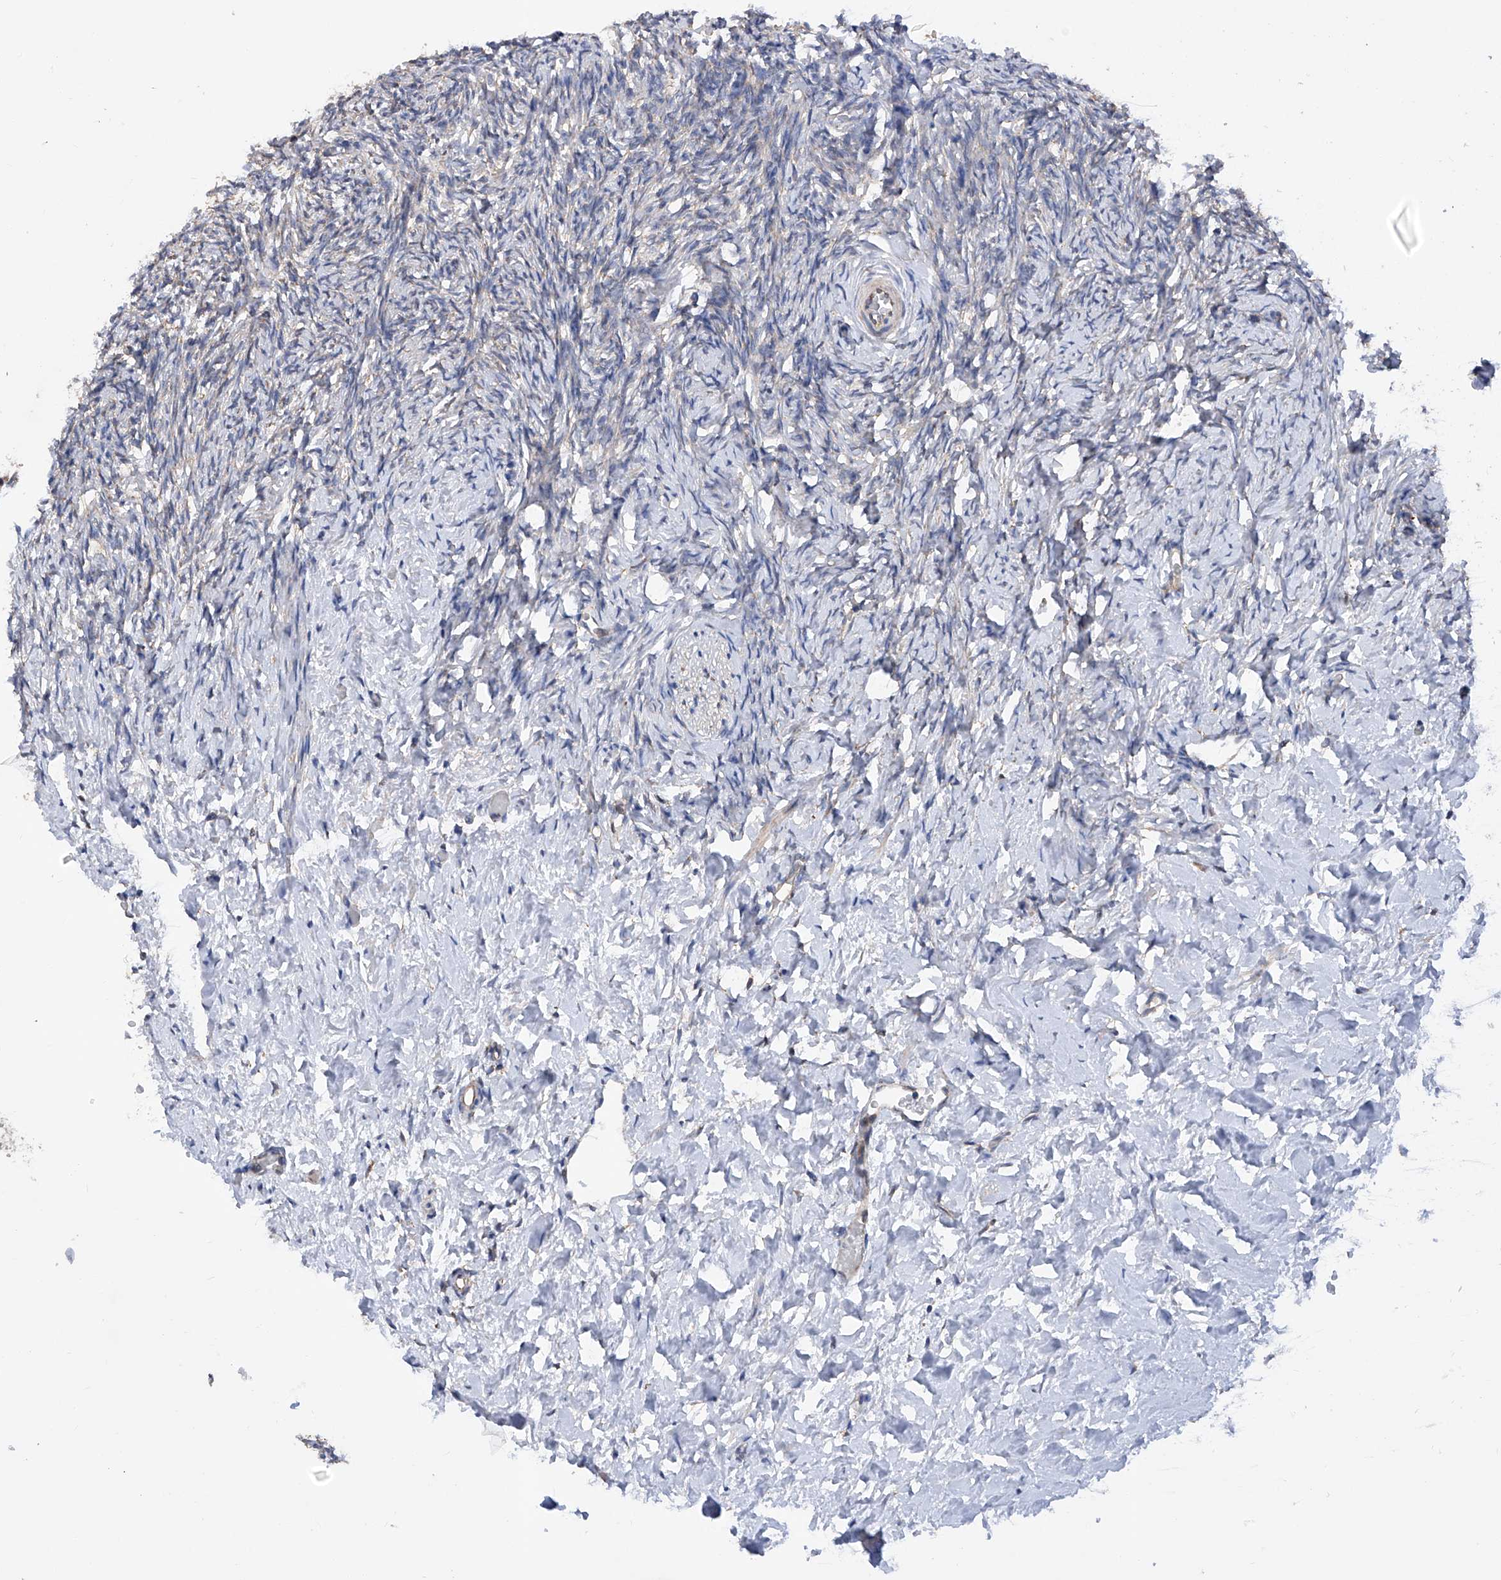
{"staining": {"intensity": "negative", "quantity": "none", "location": "none"}, "tissue": "ovary", "cell_type": "Follicle cells", "image_type": "normal", "snomed": [{"axis": "morphology", "description": "Normal tissue, NOS"}, {"axis": "topography", "description": "Ovary"}], "caption": "Normal ovary was stained to show a protein in brown. There is no significant staining in follicle cells.", "gene": "SPATA20", "patient": {"sex": "female", "age": 27}}